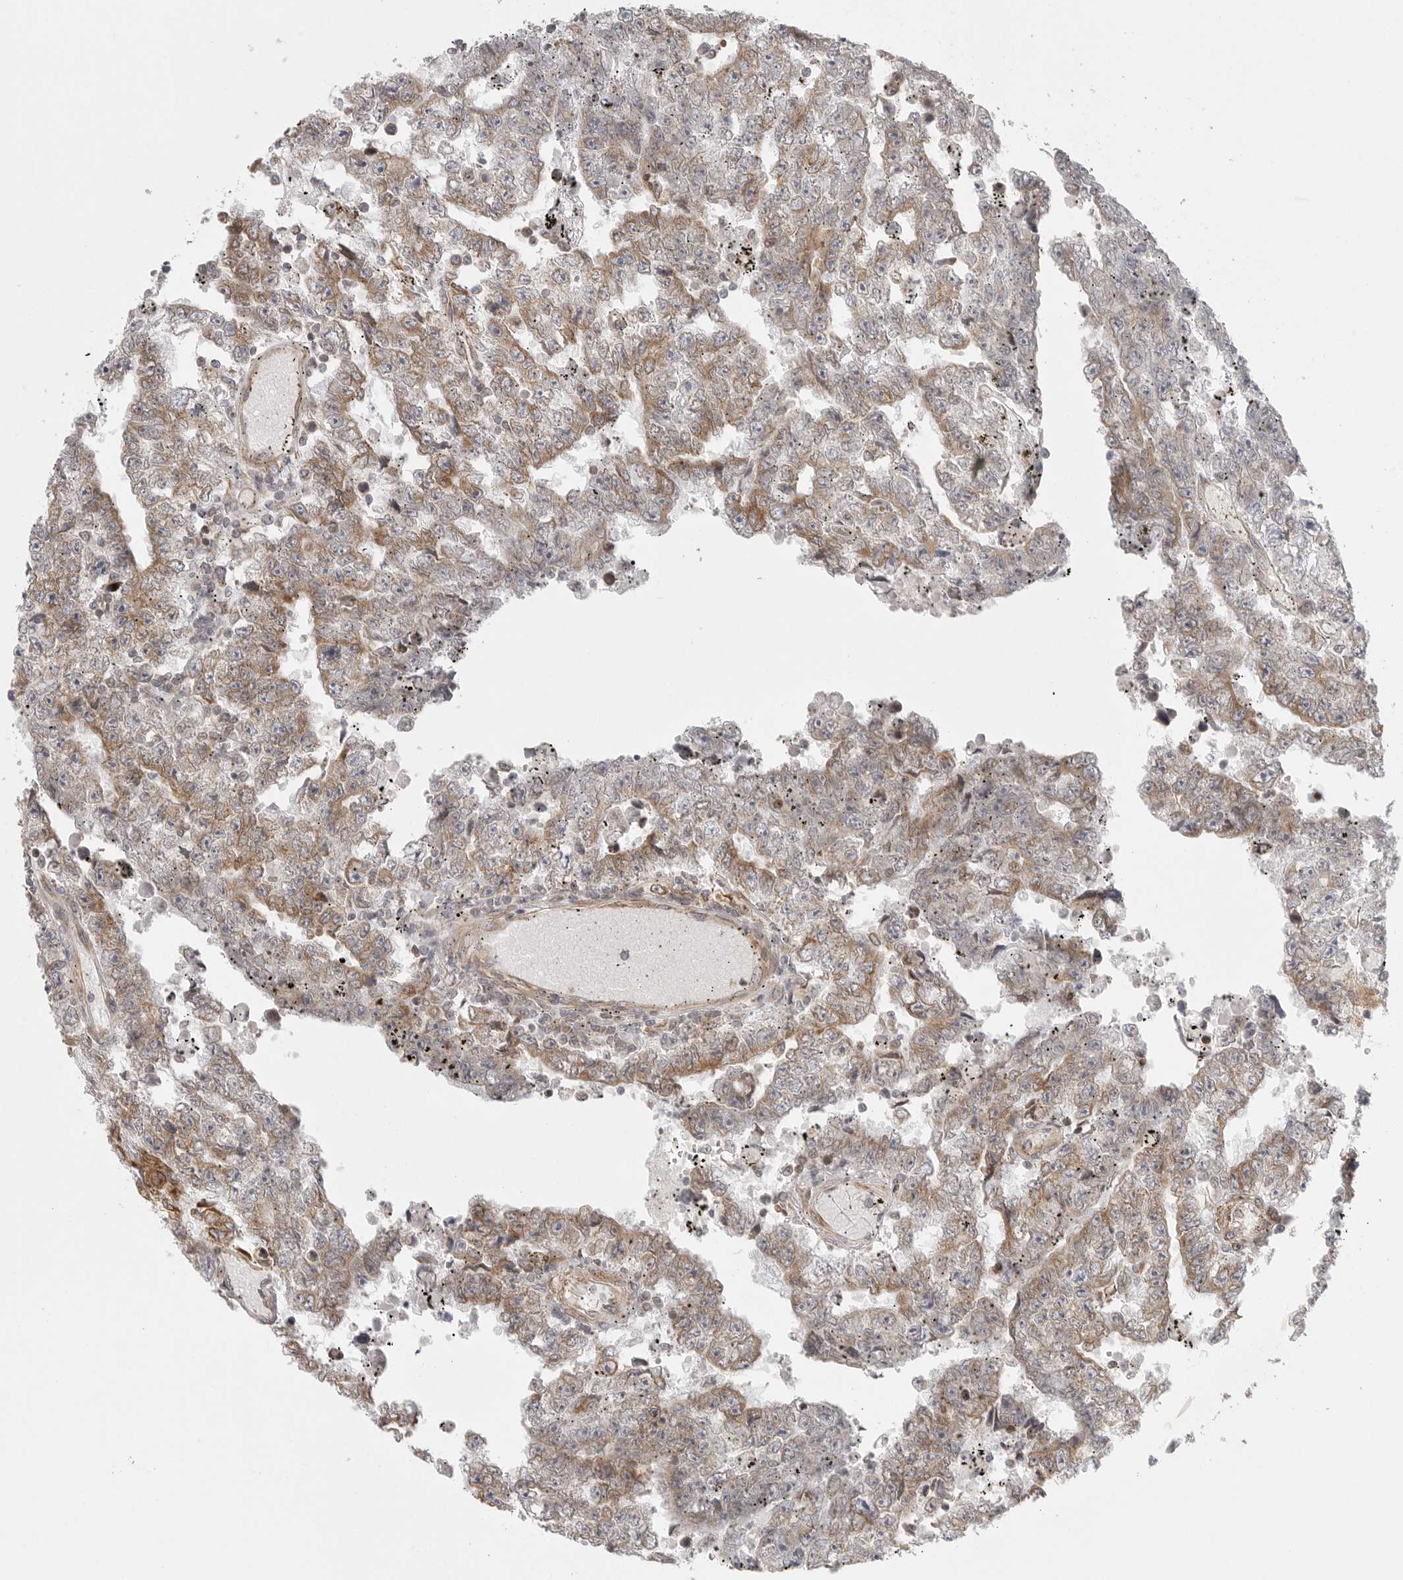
{"staining": {"intensity": "moderate", "quantity": ">75%", "location": "cytoplasmic/membranous"}, "tissue": "testis cancer", "cell_type": "Tumor cells", "image_type": "cancer", "snomed": [{"axis": "morphology", "description": "Carcinoma, Embryonal, NOS"}, {"axis": "topography", "description": "Testis"}], "caption": "Protein expression by IHC reveals moderate cytoplasmic/membranous staining in approximately >75% of tumor cells in testis embryonal carcinoma.", "gene": "CERS2", "patient": {"sex": "male", "age": 25}}